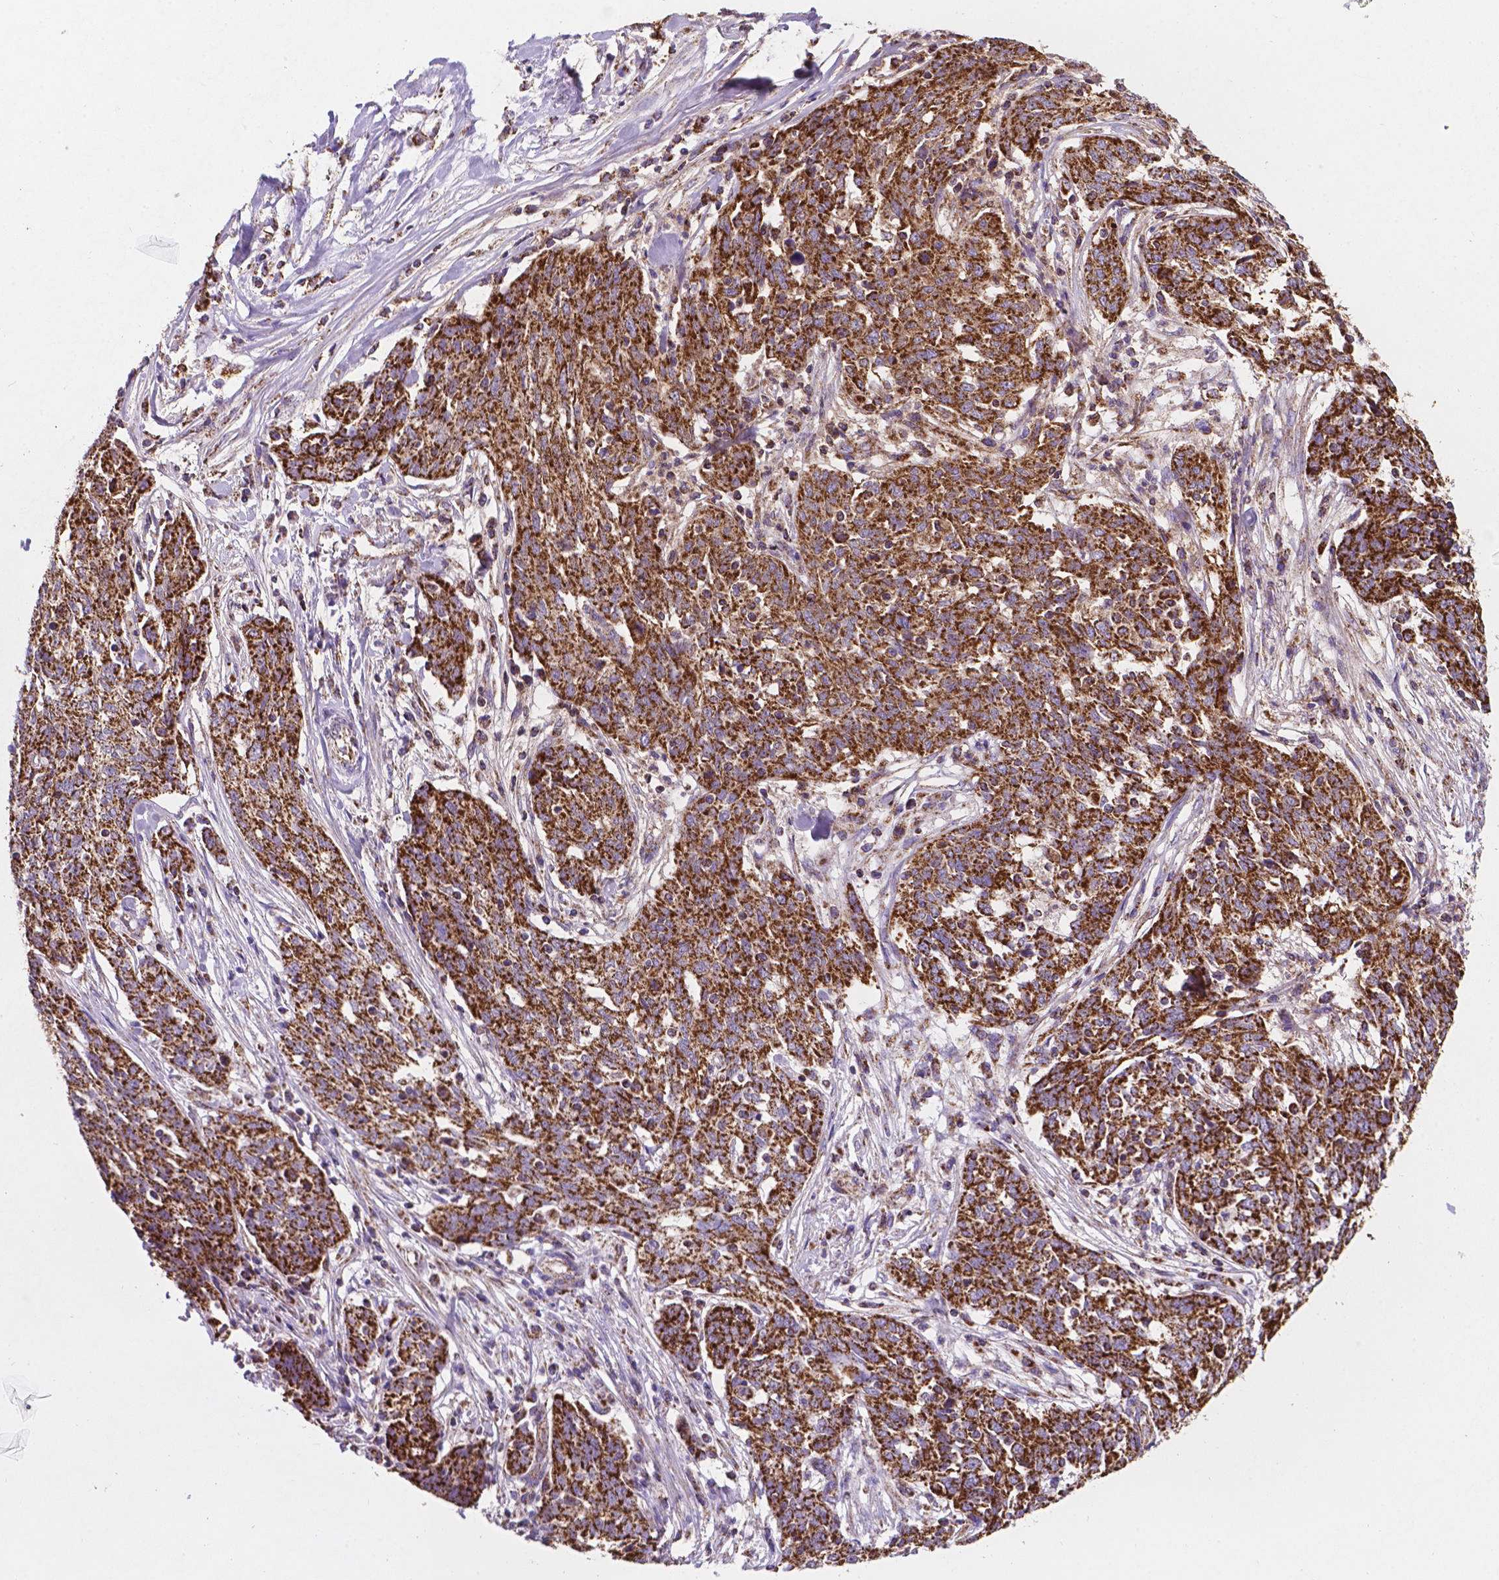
{"staining": {"intensity": "strong", "quantity": ">75%", "location": "cytoplasmic/membranous"}, "tissue": "ovarian cancer", "cell_type": "Tumor cells", "image_type": "cancer", "snomed": [{"axis": "morphology", "description": "Cystadenocarcinoma, serous, NOS"}, {"axis": "topography", "description": "Ovary"}], "caption": "Immunohistochemical staining of human ovarian cancer (serous cystadenocarcinoma) exhibits high levels of strong cytoplasmic/membranous expression in about >75% of tumor cells.", "gene": "HSPD1", "patient": {"sex": "female", "age": 67}}